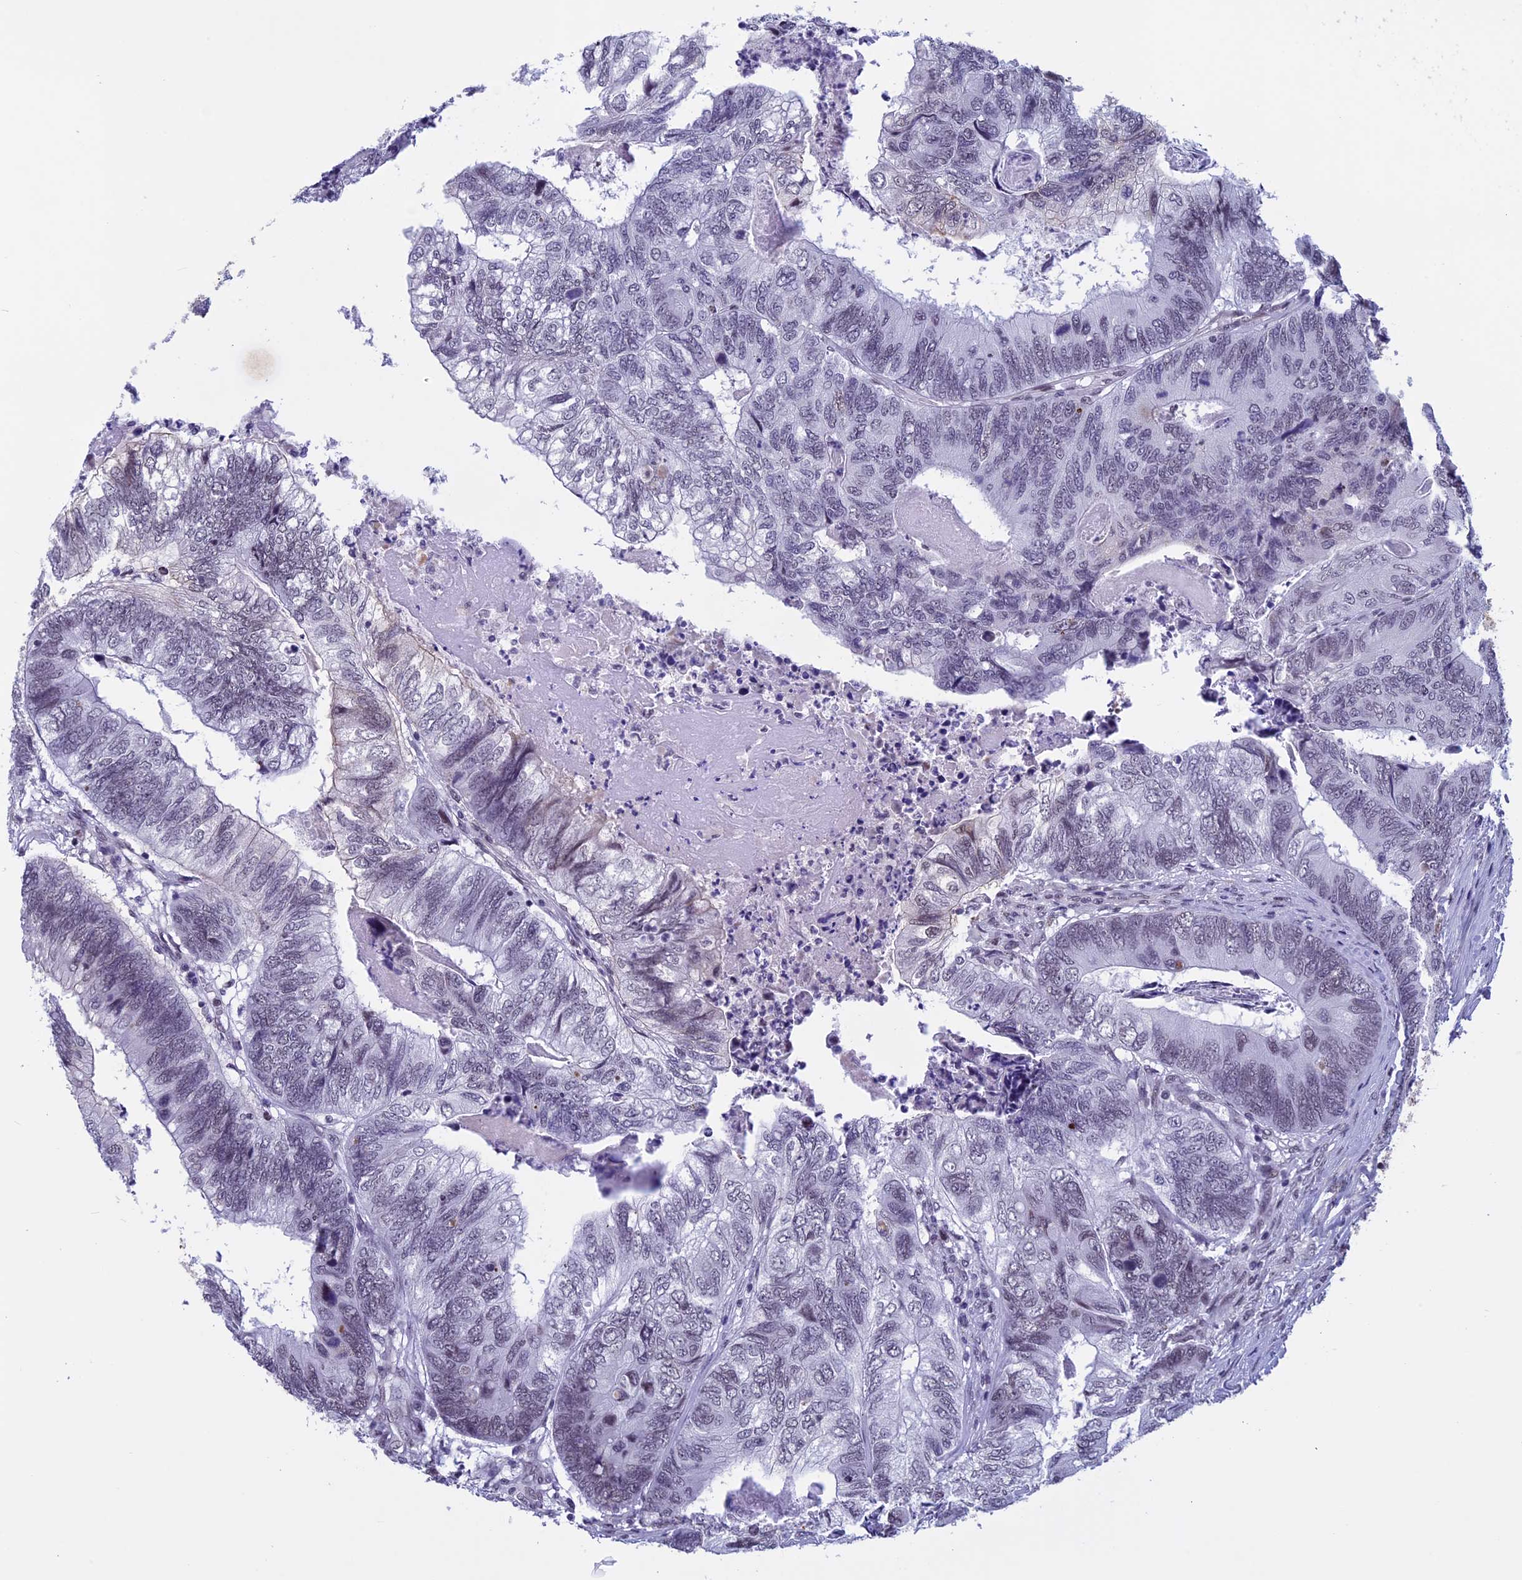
{"staining": {"intensity": "weak", "quantity": "25%-75%", "location": "nuclear"}, "tissue": "colorectal cancer", "cell_type": "Tumor cells", "image_type": "cancer", "snomed": [{"axis": "morphology", "description": "Adenocarcinoma, NOS"}, {"axis": "topography", "description": "Colon"}], "caption": "Brown immunohistochemical staining in human colorectal cancer (adenocarcinoma) displays weak nuclear expression in about 25%-75% of tumor cells.", "gene": "NIPBL", "patient": {"sex": "female", "age": 67}}